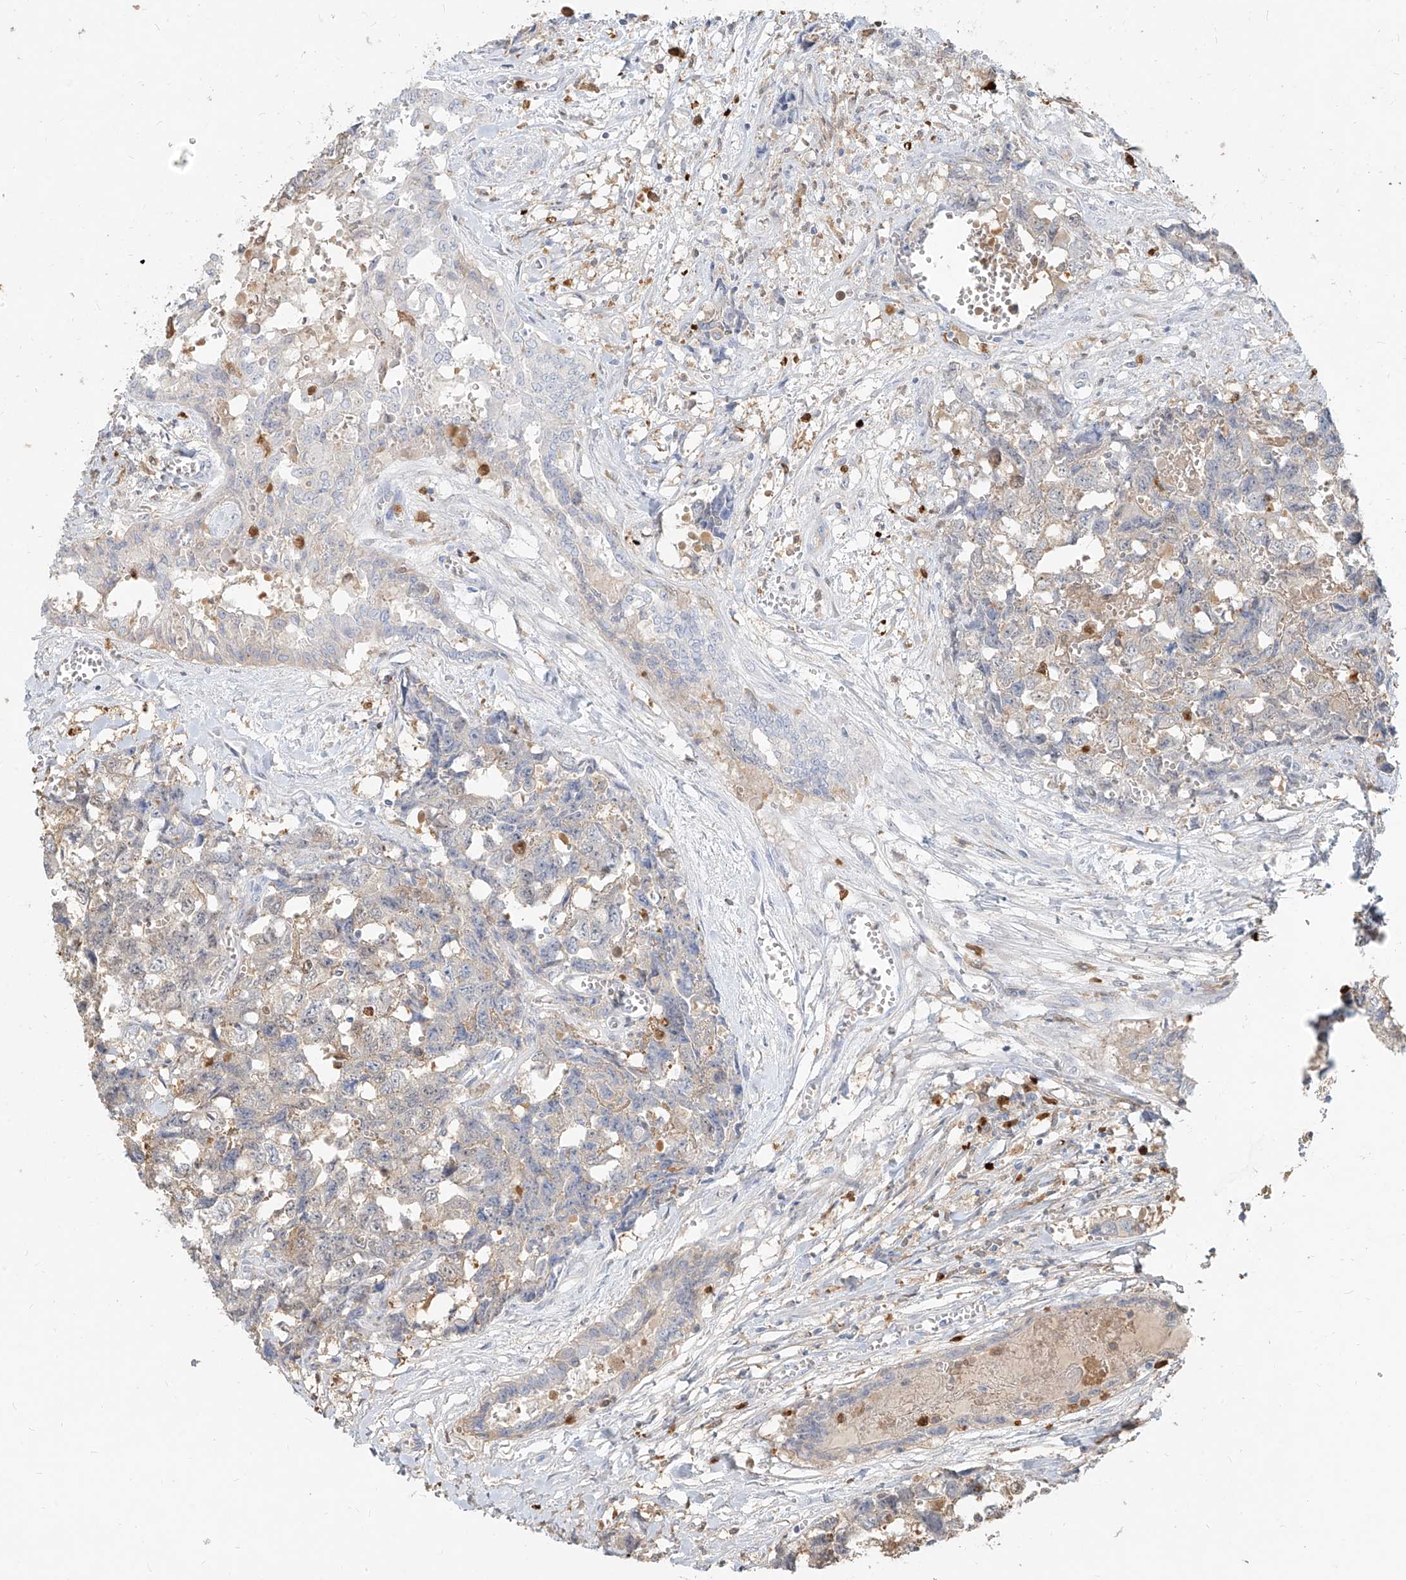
{"staining": {"intensity": "negative", "quantity": "none", "location": "none"}, "tissue": "testis cancer", "cell_type": "Tumor cells", "image_type": "cancer", "snomed": [{"axis": "morphology", "description": "Carcinoma, Embryonal, NOS"}, {"axis": "topography", "description": "Testis"}], "caption": "Human testis cancer stained for a protein using immunohistochemistry displays no staining in tumor cells.", "gene": "PGD", "patient": {"sex": "male", "age": 31}}